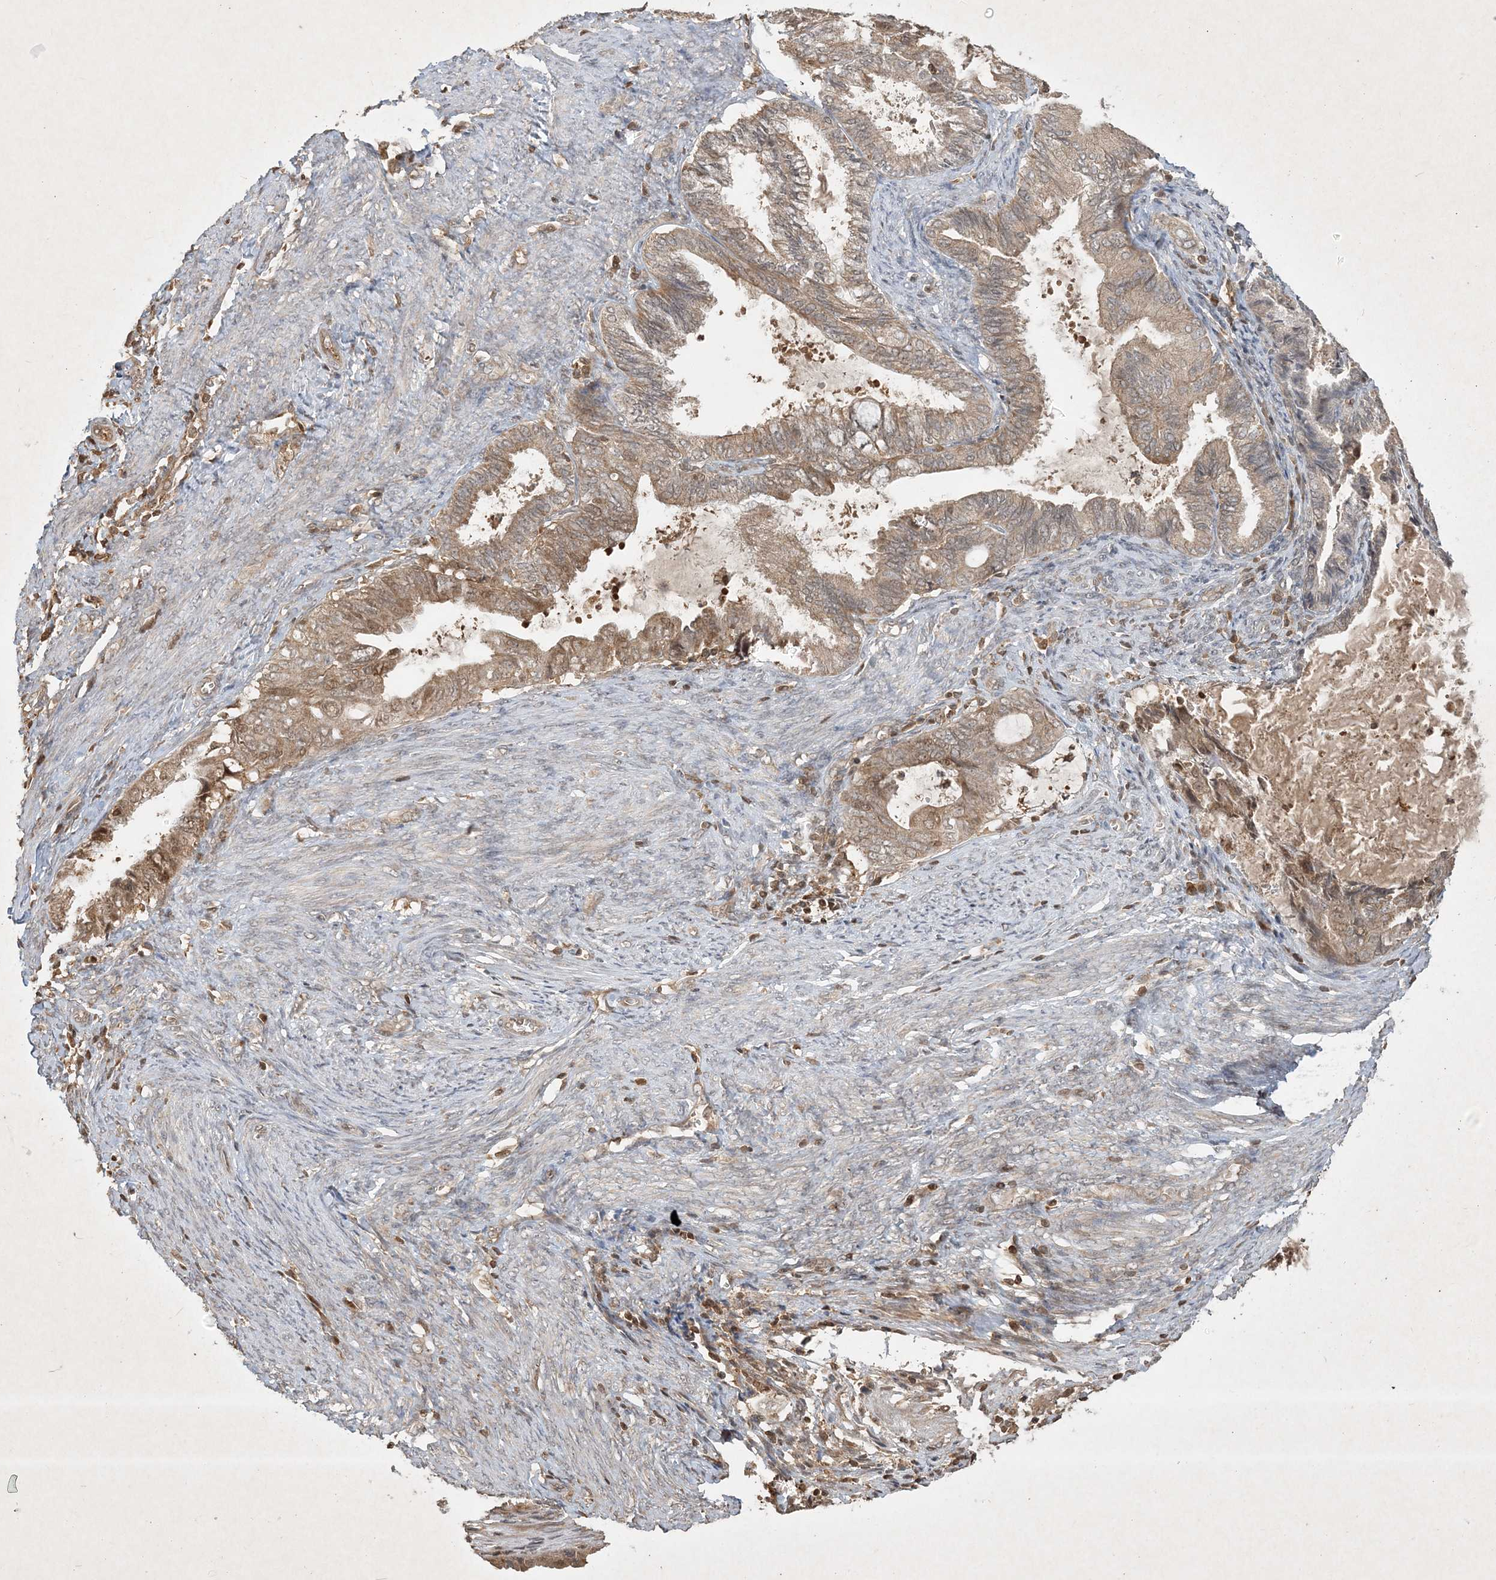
{"staining": {"intensity": "weak", "quantity": ">75%", "location": "cytoplasmic/membranous"}, "tissue": "endometrial cancer", "cell_type": "Tumor cells", "image_type": "cancer", "snomed": [{"axis": "morphology", "description": "Adenocarcinoma, NOS"}, {"axis": "topography", "description": "Endometrium"}], "caption": "Tumor cells demonstrate weak cytoplasmic/membranous expression in approximately >75% of cells in endometrial cancer.", "gene": "PLTP", "patient": {"sex": "female", "age": 86}}